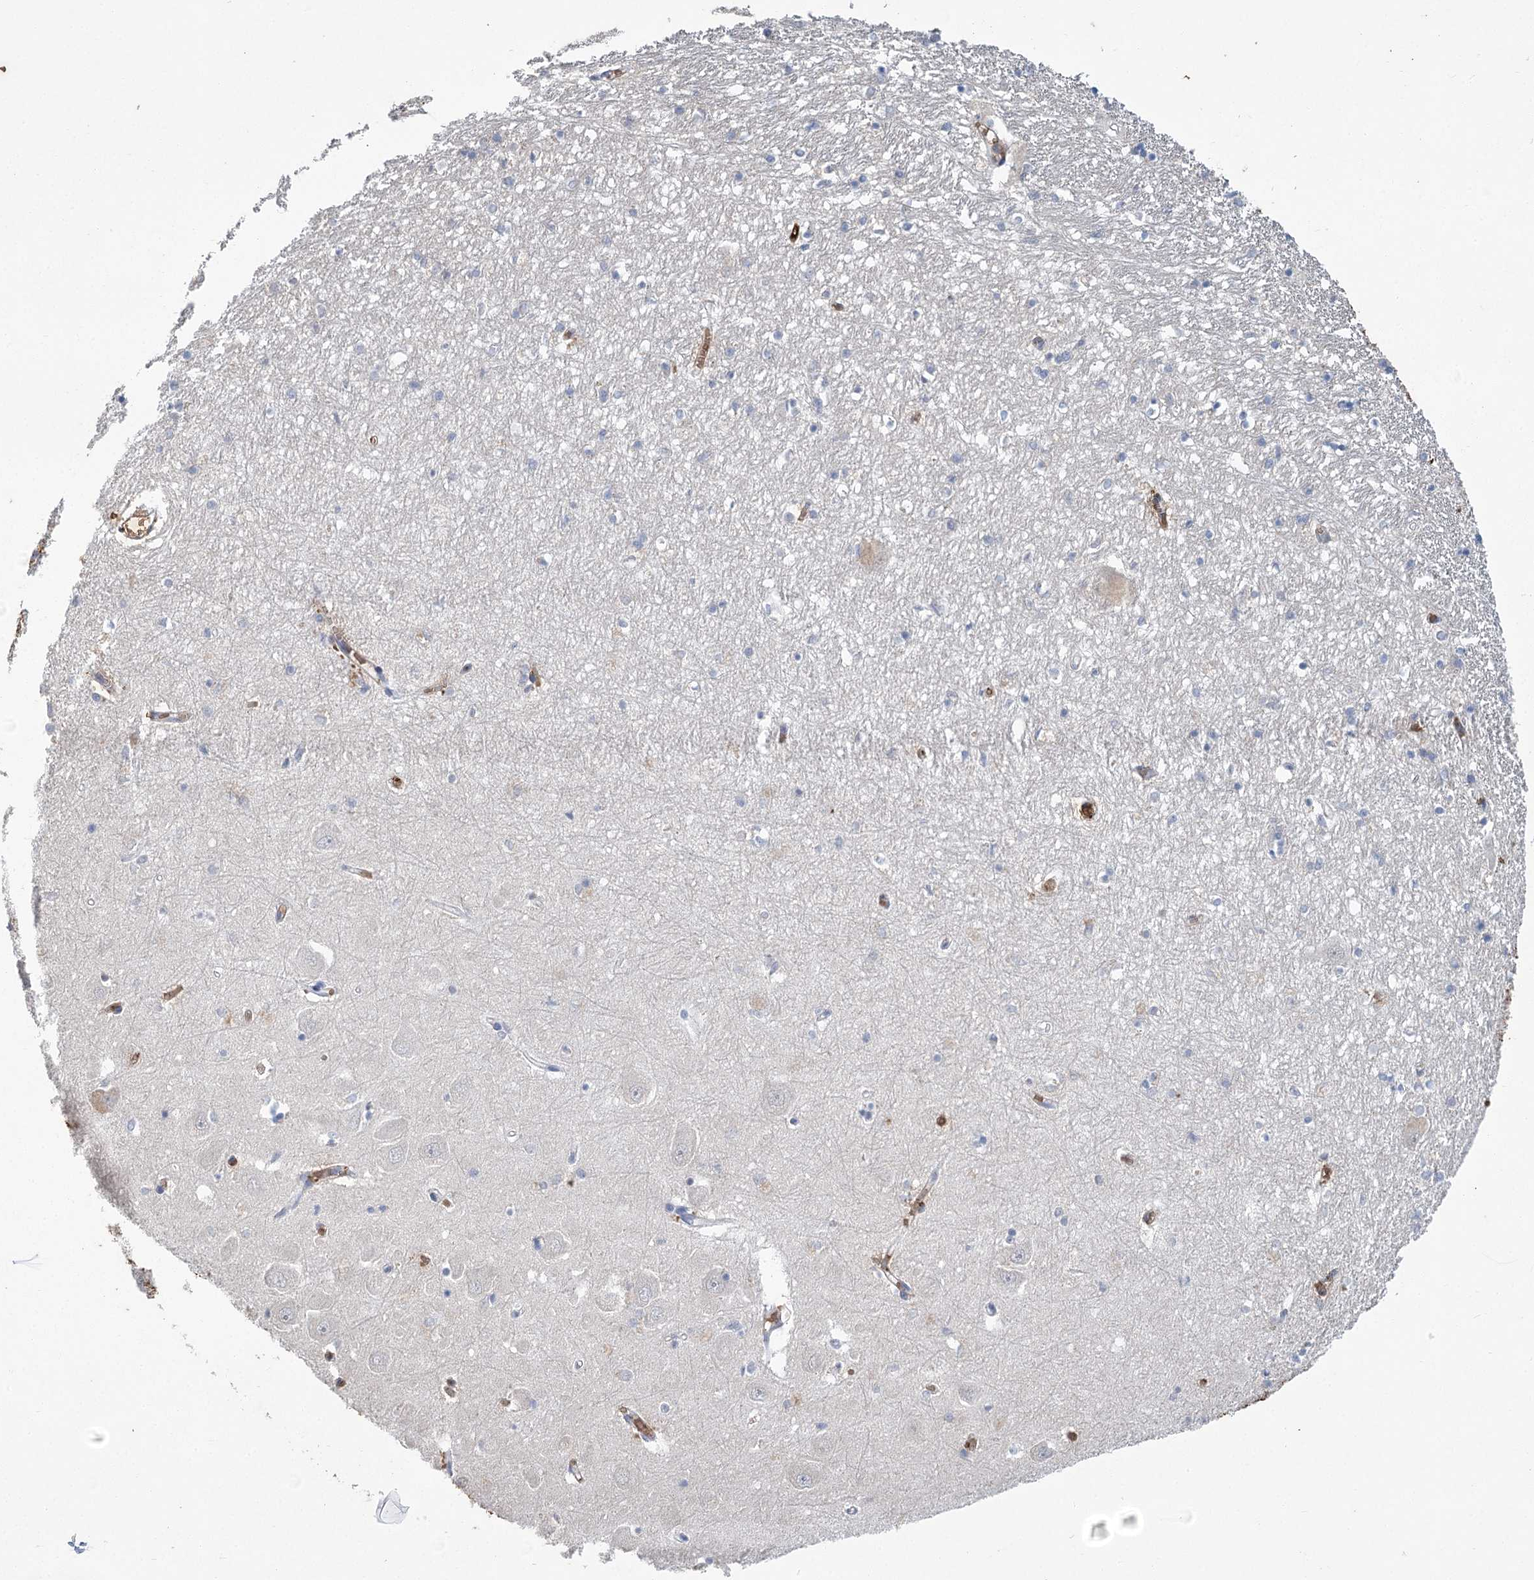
{"staining": {"intensity": "negative", "quantity": "none", "location": "none"}, "tissue": "hippocampus", "cell_type": "Glial cells", "image_type": "normal", "snomed": [{"axis": "morphology", "description": "Normal tissue, NOS"}, {"axis": "topography", "description": "Hippocampus"}], "caption": "Immunohistochemistry (IHC) of normal hippocampus demonstrates no positivity in glial cells.", "gene": "HBA1", "patient": {"sex": "male", "age": 70}}